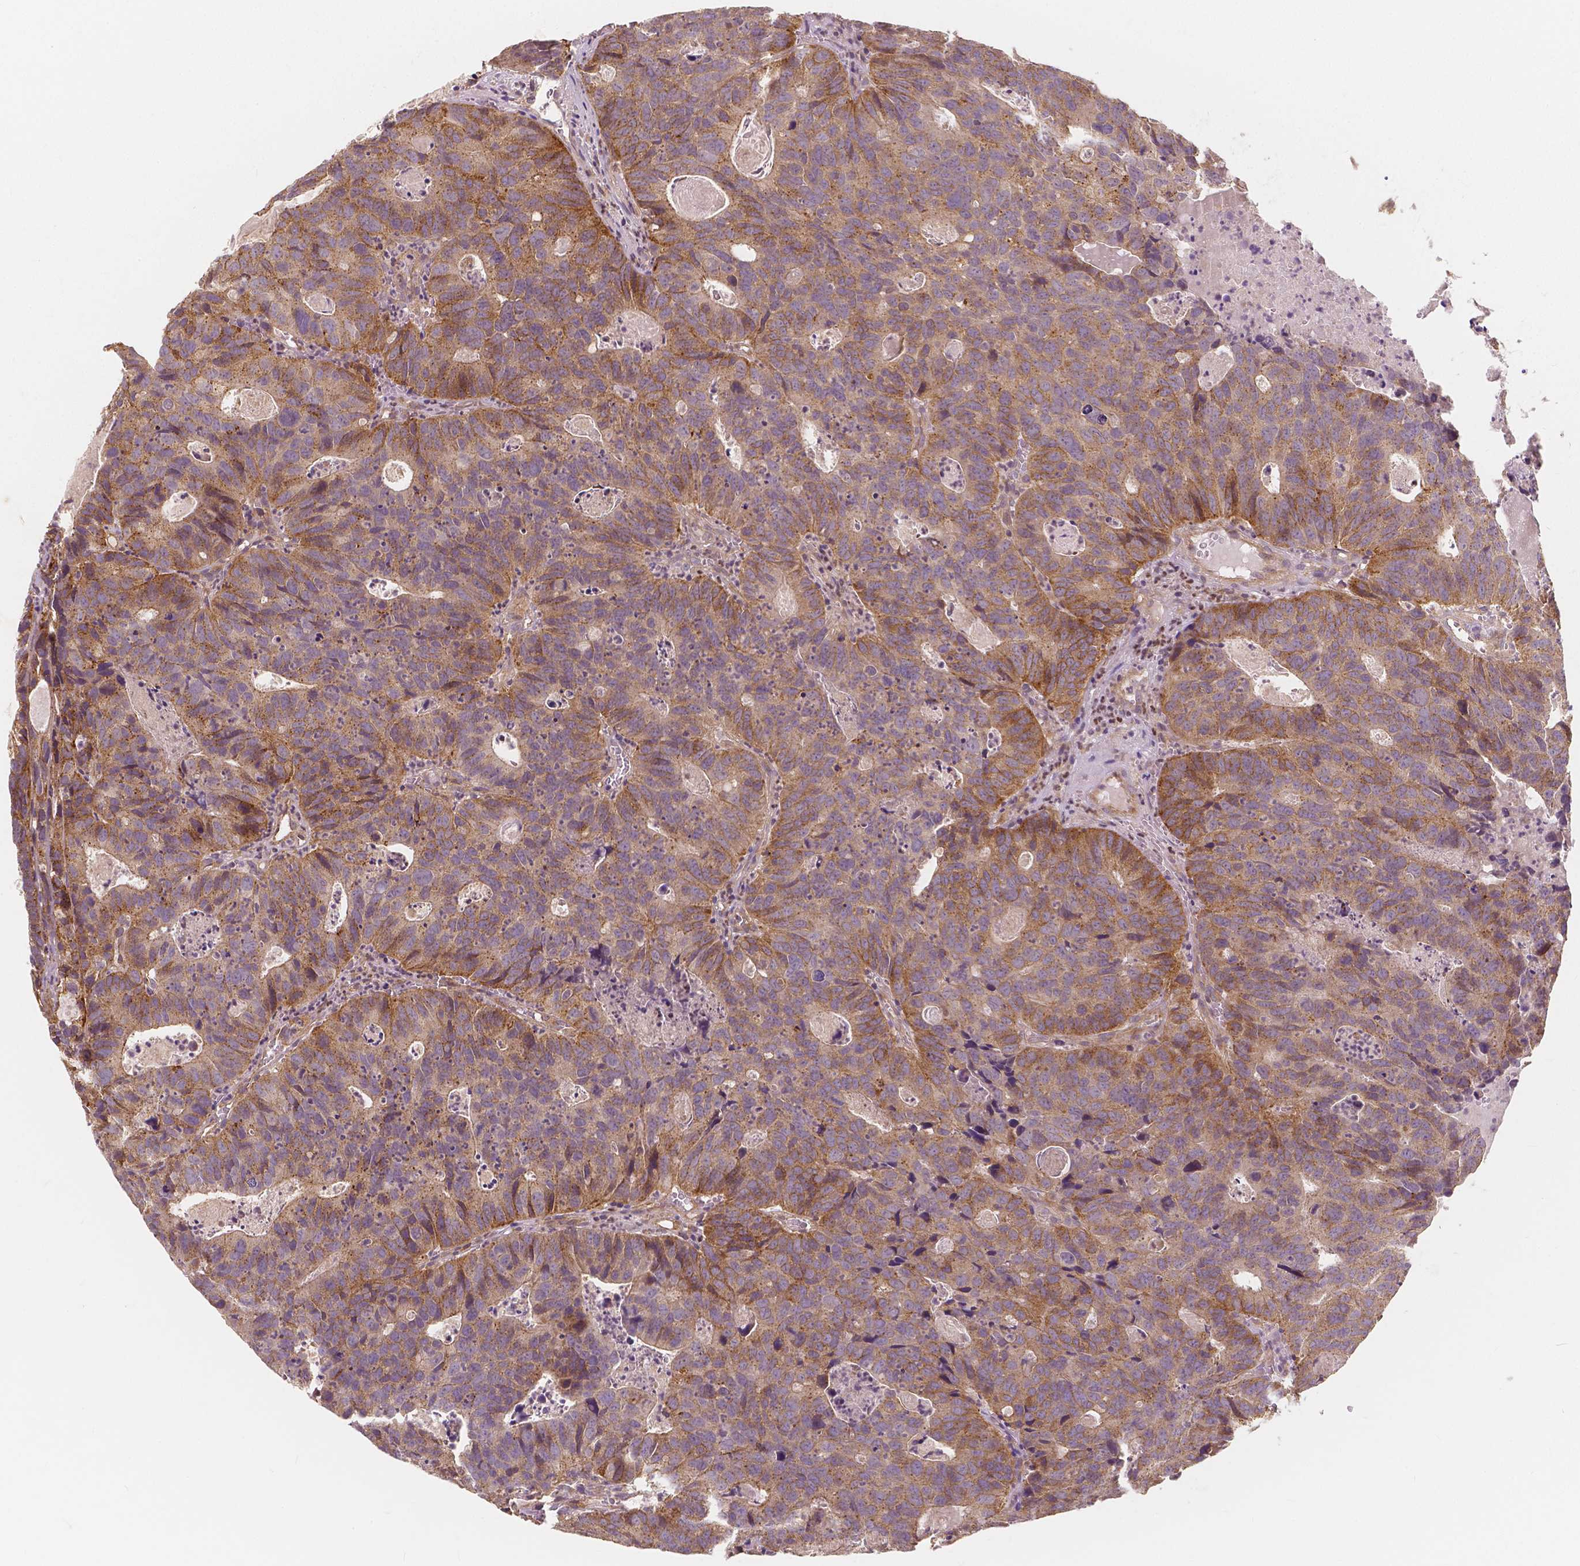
{"staining": {"intensity": "moderate", "quantity": ">75%", "location": "cytoplasmic/membranous"}, "tissue": "head and neck cancer", "cell_type": "Tumor cells", "image_type": "cancer", "snomed": [{"axis": "morphology", "description": "Adenocarcinoma, NOS"}, {"axis": "topography", "description": "Head-Neck"}], "caption": "Protein expression by immunohistochemistry exhibits moderate cytoplasmic/membranous expression in approximately >75% of tumor cells in head and neck cancer (adenocarcinoma).", "gene": "SNX12", "patient": {"sex": "male", "age": 62}}